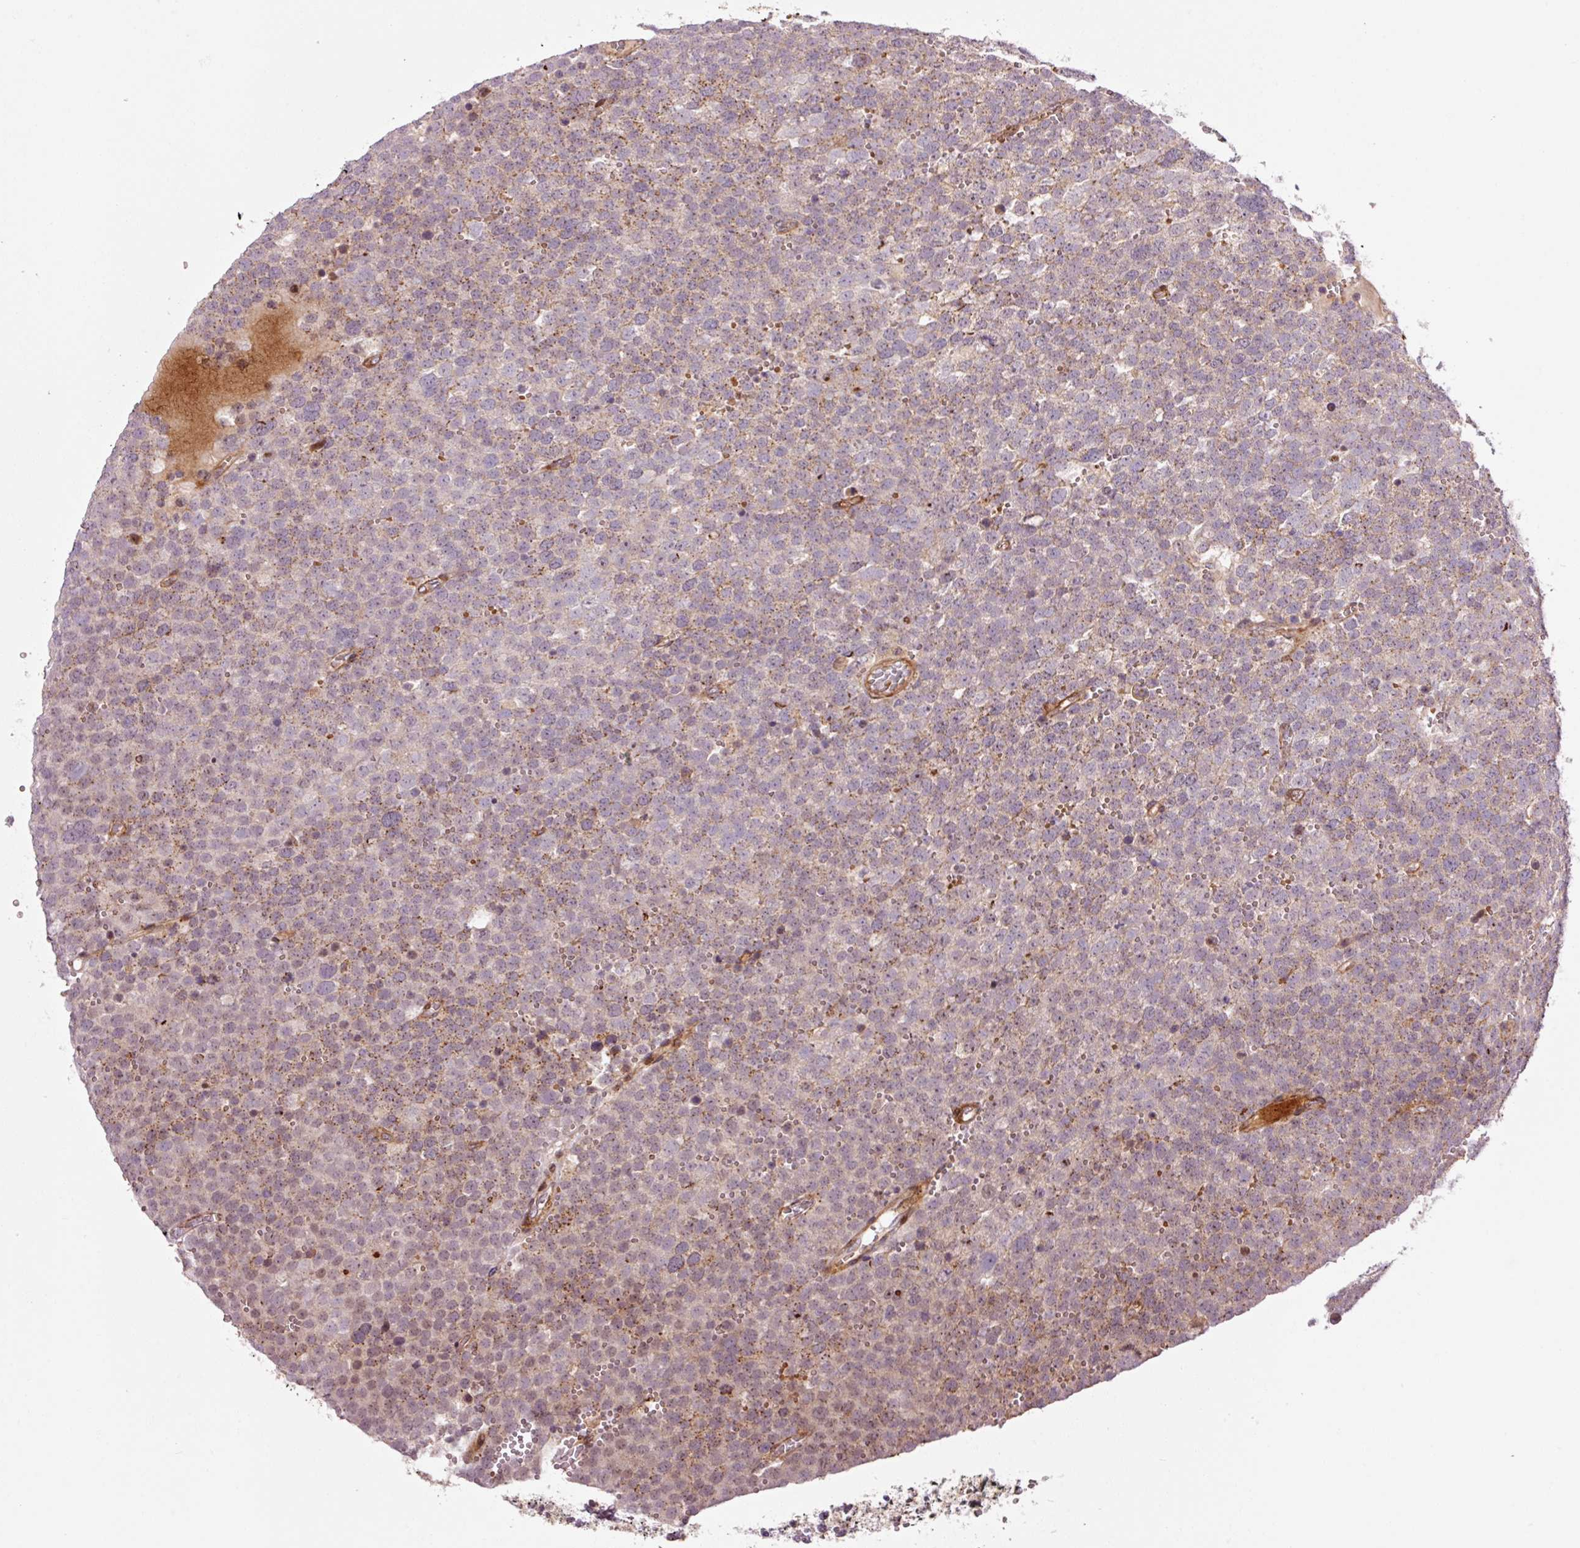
{"staining": {"intensity": "moderate", "quantity": "25%-75%", "location": "cytoplasmic/membranous"}, "tissue": "testis cancer", "cell_type": "Tumor cells", "image_type": "cancer", "snomed": [{"axis": "morphology", "description": "Seminoma, NOS"}, {"axis": "topography", "description": "Testis"}], "caption": "Protein staining shows moderate cytoplasmic/membranous staining in about 25%-75% of tumor cells in testis cancer.", "gene": "ANKRD20A1", "patient": {"sex": "male", "age": 71}}